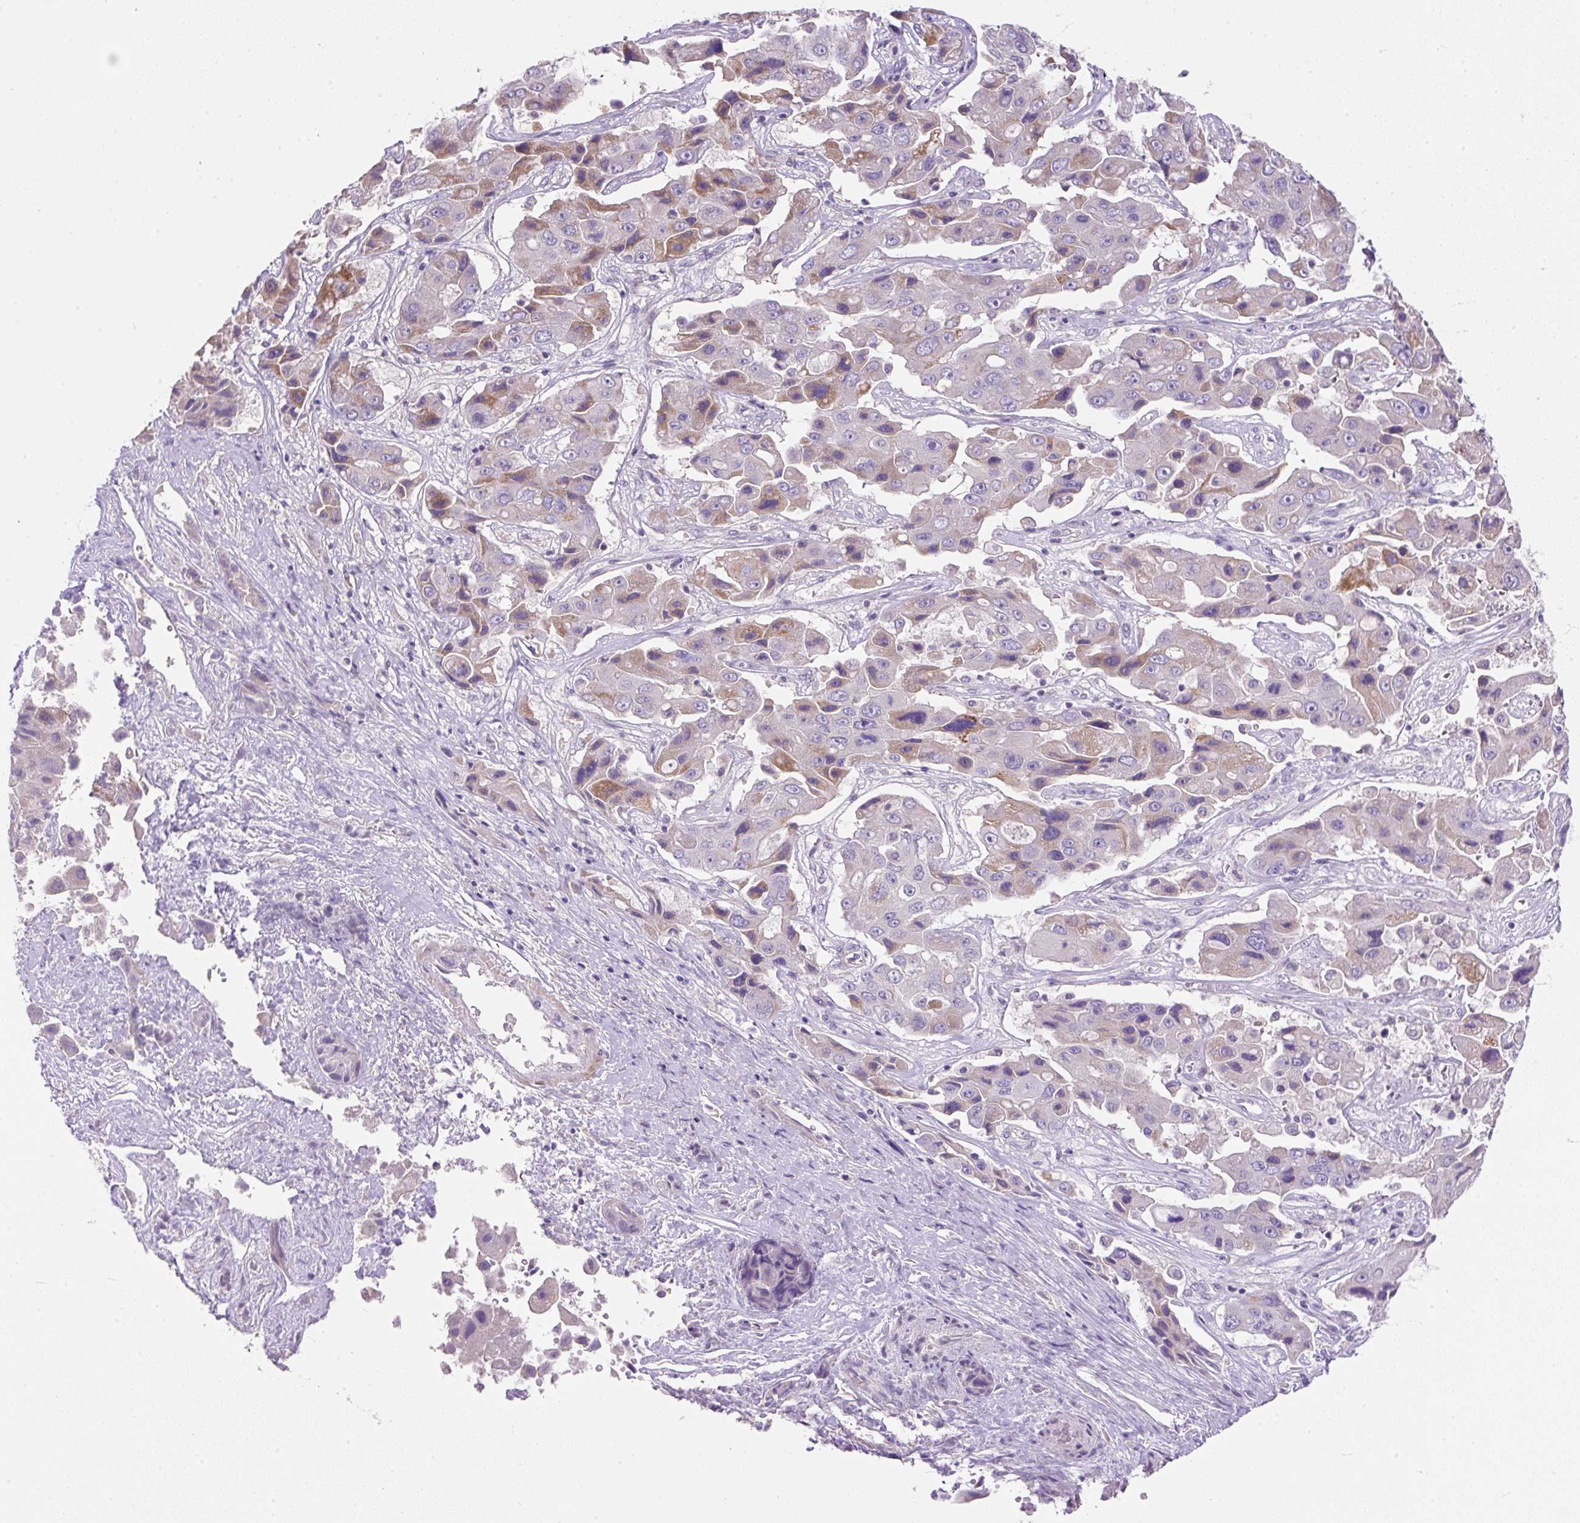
{"staining": {"intensity": "weak", "quantity": "<25%", "location": "cytoplasmic/membranous"}, "tissue": "liver cancer", "cell_type": "Tumor cells", "image_type": "cancer", "snomed": [{"axis": "morphology", "description": "Cholangiocarcinoma"}, {"axis": "topography", "description": "Liver"}], "caption": "IHC photomicrograph of neoplastic tissue: human liver cancer stained with DAB (3,3'-diaminobenzidine) displays no significant protein expression in tumor cells. (Immunohistochemistry (ihc), brightfield microscopy, high magnification).", "gene": "SUSD5", "patient": {"sex": "male", "age": 67}}